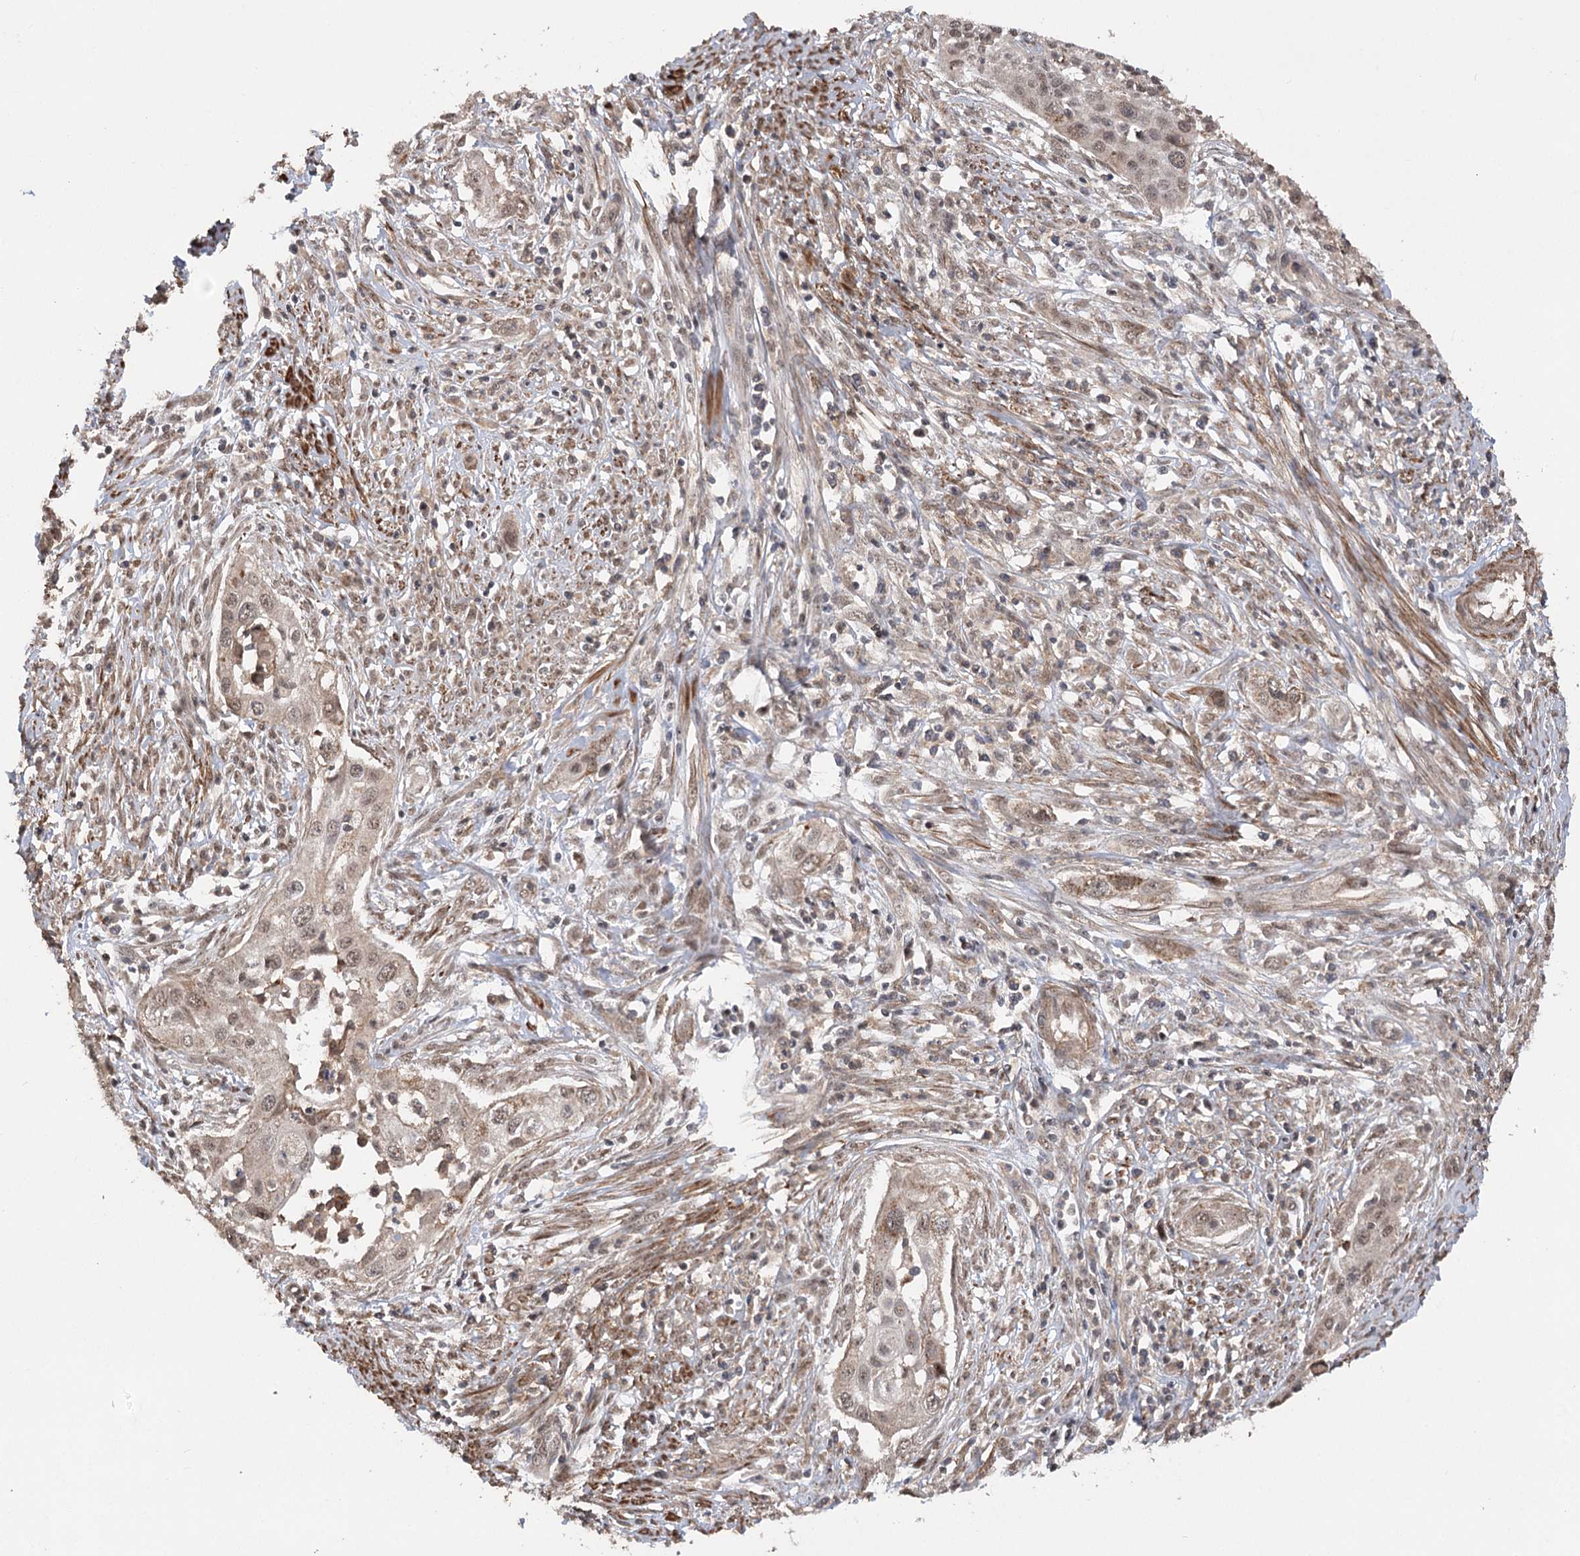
{"staining": {"intensity": "moderate", "quantity": ">75%", "location": "nuclear"}, "tissue": "cervical cancer", "cell_type": "Tumor cells", "image_type": "cancer", "snomed": [{"axis": "morphology", "description": "Squamous cell carcinoma, NOS"}, {"axis": "topography", "description": "Cervix"}], "caption": "The micrograph displays staining of cervical cancer (squamous cell carcinoma), revealing moderate nuclear protein positivity (brown color) within tumor cells. Nuclei are stained in blue.", "gene": "TENM2", "patient": {"sex": "female", "age": 34}}